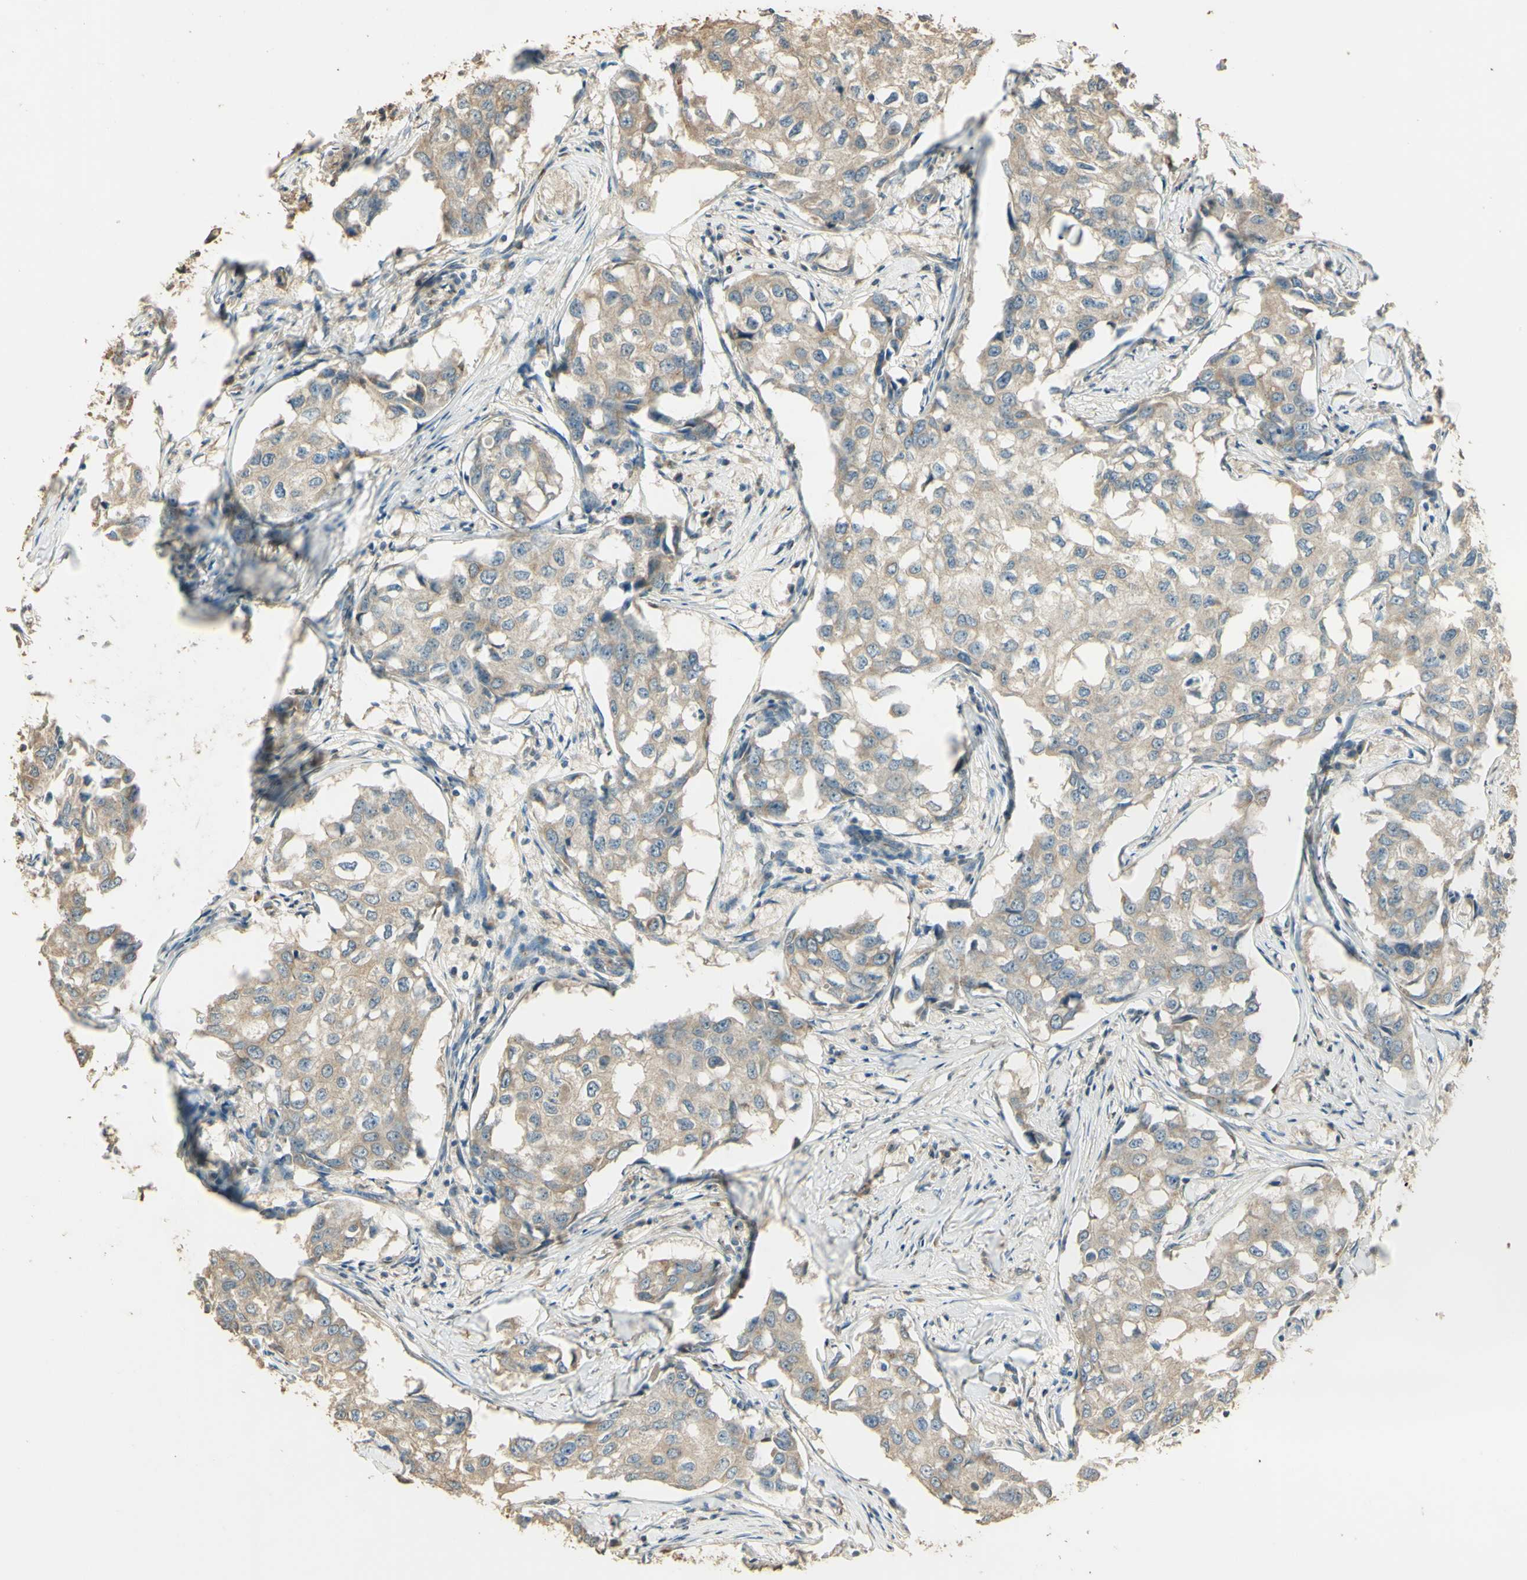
{"staining": {"intensity": "weak", "quantity": ">75%", "location": "cytoplasmic/membranous"}, "tissue": "breast cancer", "cell_type": "Tumor cells", "image_type": "cancer", "snomed": [{"axis": "morphology", "description": "Duct carcinoma"}, {"axis": "topography", "description": "Breast"}], "caption": "Immunohistochemistry photomicrograph of neoplastic tissue: human breast cancer (intraductal carcinoma) stained using IHC shows low levels of weak protein expression localized specifically in the cytoplasmic/membranous of tumor cells, appearing as a cytoplasmic/membranous brown color.", "gene": "UXS1", "patient": {"sex": "female", "age": 27}}